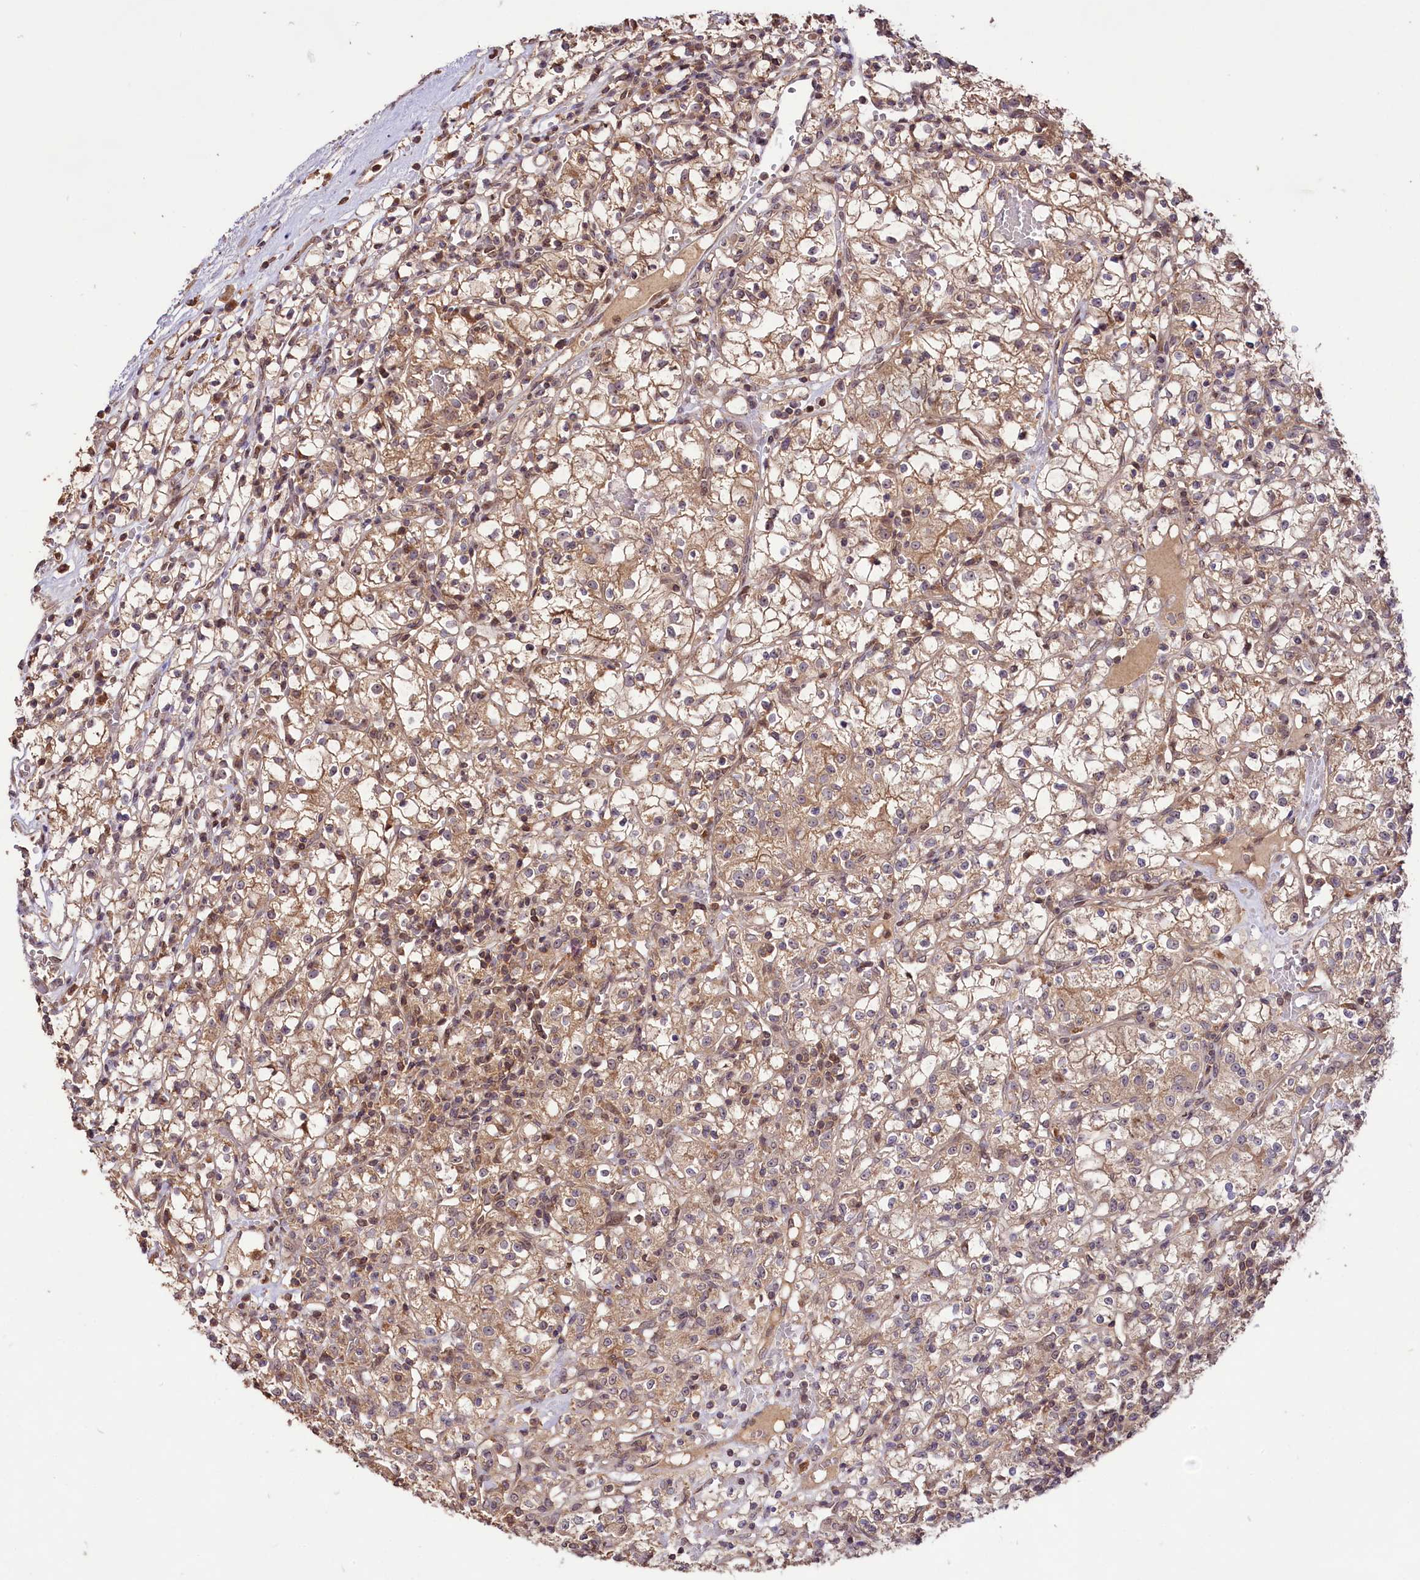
{"staining": {"intensity": "moderate", "quantity": ">75%", "location": "cytoplasmic/membranous,nuclear"}, "tissue": "renal cancer", "cell_type": "Tumor cells", "image_type": "cancer", "snomed": [{"axis": "morphology", "description": "Adenocarcinoma, NOS"}, {"axis": "topography", "description": "Kidney"}], "caption": "Brown immunohistochemical staining in human renal cancer exhibits moderate cytoplasmic/membranous and nuclear staining in approximately >75% of tumor cells. (Brightfield microscopy of DAB IHC at high magnification).", "gene": "RRP8", "patient": {"sex": "female", "age": 59}}